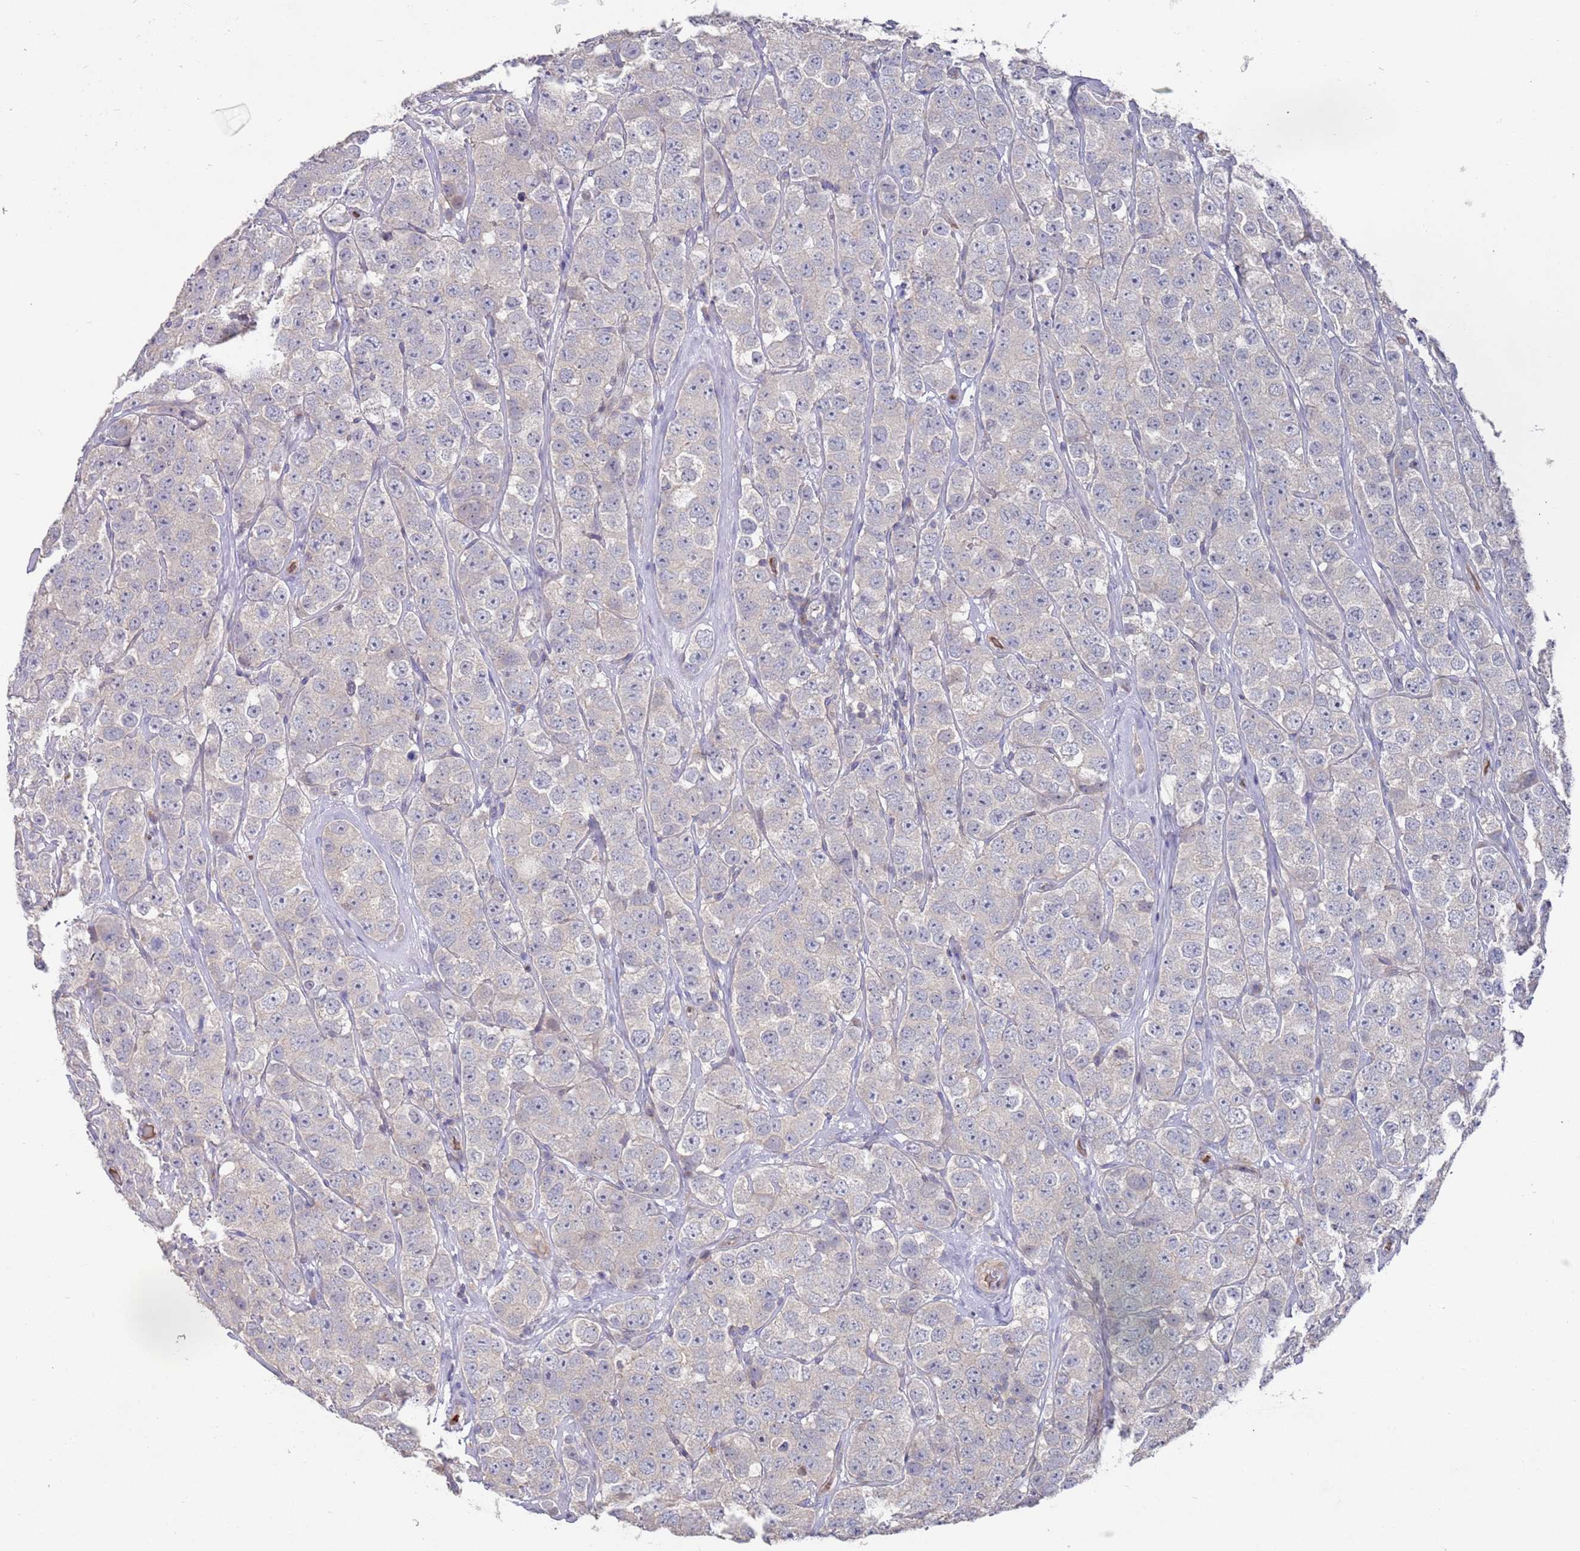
{"staining": {"intensity": "negative", "quantity": "none", "location": "none"}, "tissue": "testis cancer", "cell_type": "Tumor cells", "image_type": "cancer", "snomed": [{"axis": "morphology", "description": "Seminoma, NOS"}, {"axis": "topography", "description": "Testis"}], "caption": "A micrograph of seminoma (testis) stained for a protein exhibits no brown staining in tumor cells.", "gene": "LACC1", "patient": {"sex": "male", "age": 28}}